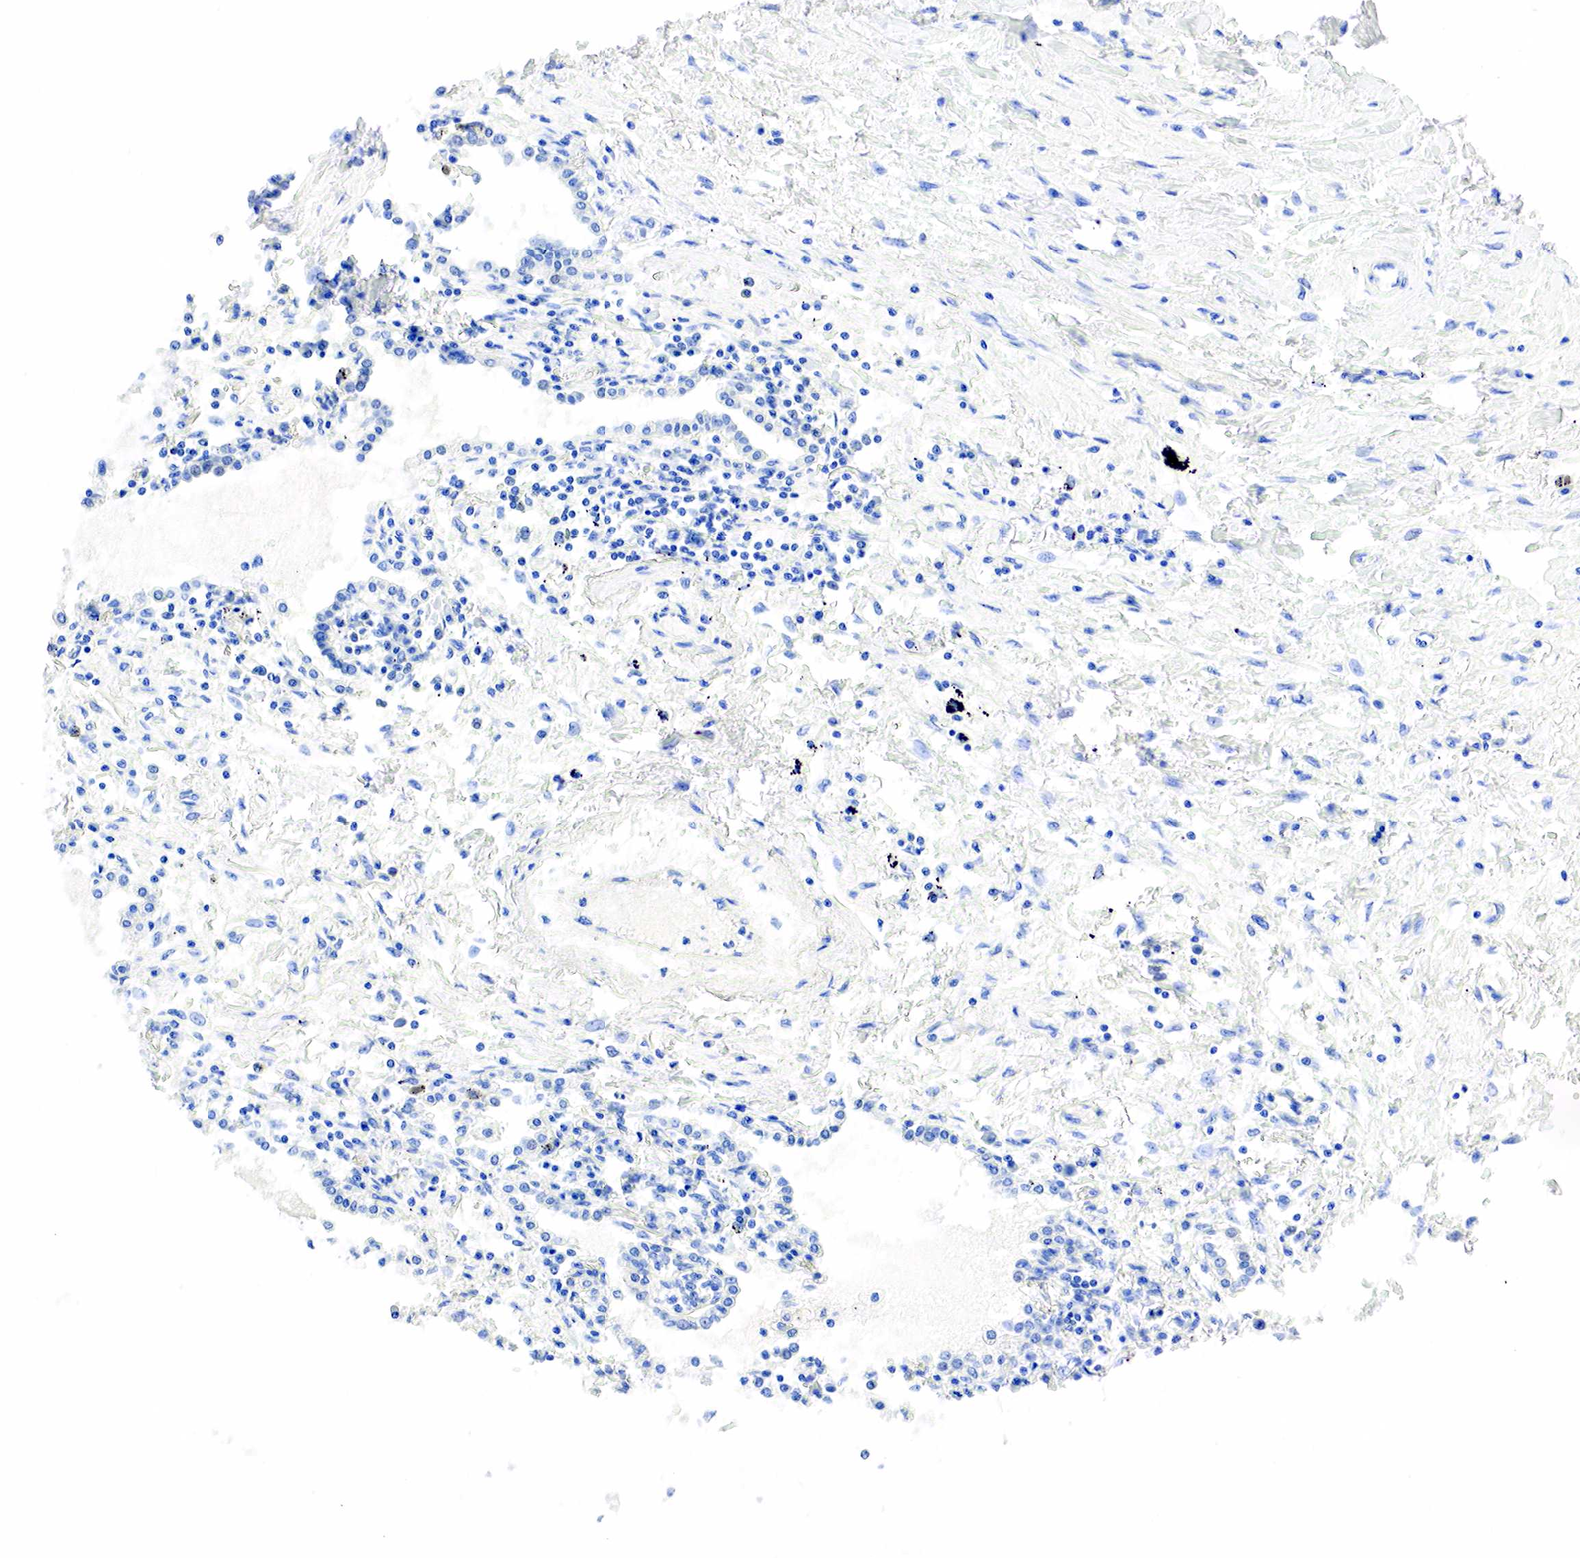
{"staining": {"intensity": "negative", "quantity": "none", "location": "none"}, "tissue": "lung cancer", "cell_type": "Tumor cells", "image_type": "cancer", "snomed": [{"axis": "morphology", "description": "Adenocarcinoma, NOS"}, {"axis": "topography", "description": "Lung"}], "caption": "Human adenocarcinoma (lung) stained for a protein using IHC exhibits no positivity in tumor cells.", "gene": "PTH", "patient": {"sex": "male", "age": 60}}